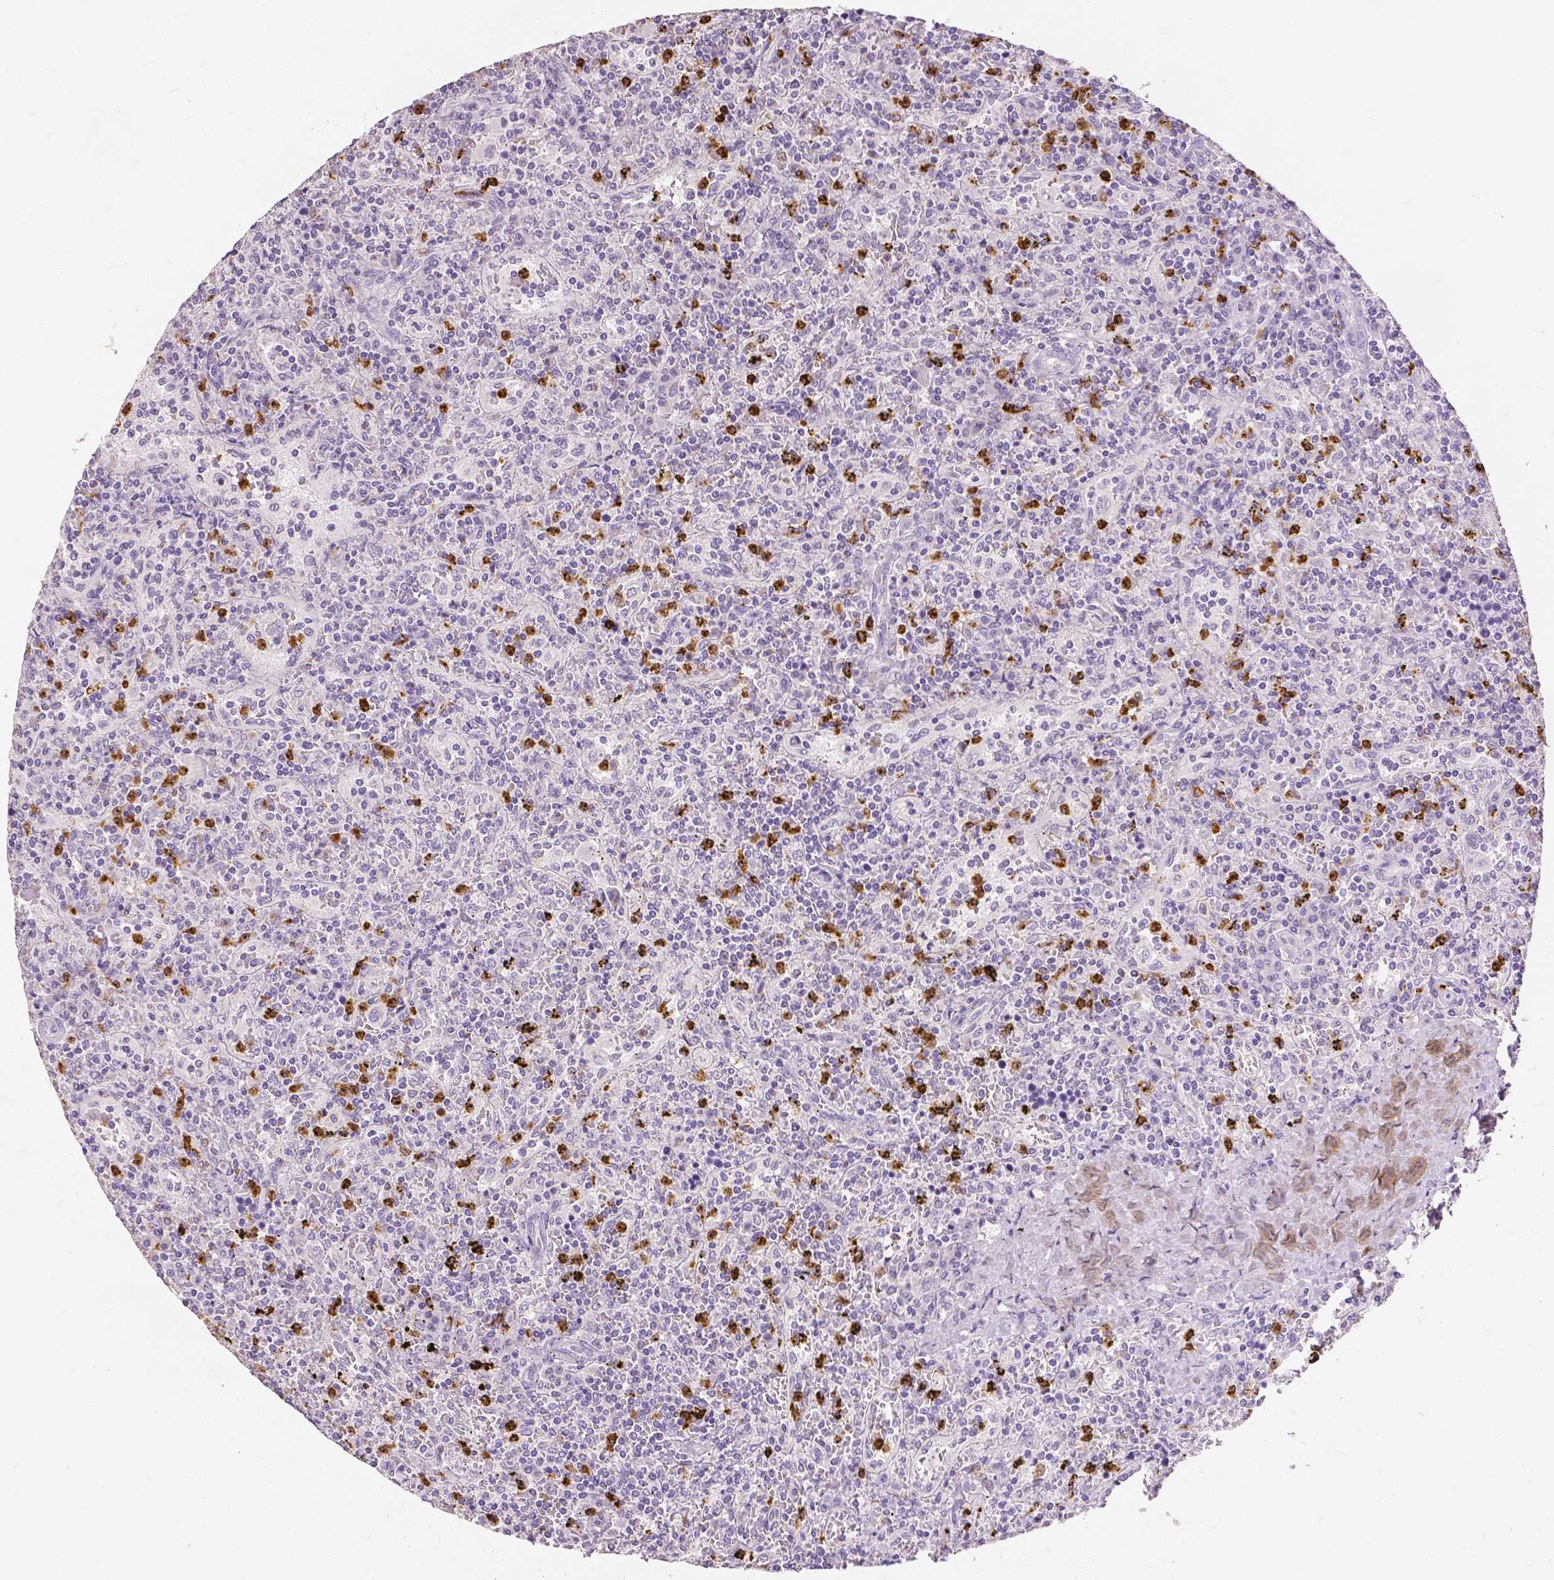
{"staining": {"intensity": "negative", "quantity": "none", "location": "none"}, "tissue": "lymphoma", "cell_type": "Tumor cells", "image_type": "cancer", "snomed": [{"axis": "morphology", "description": "Malignant lymphoma, non-Hodgkin's type, Low grade"}, {"axis": "topography", "description": "Spleen"}], "caption": "Immunohistochemistry micrograph of neoplastic tissue: malignant lymphoma, non-Hodgkin's type (low-grade) stained with DAB (3,3'-diaminobenzidine) shows no significant protein staining in tumor cells.", "gene": "CXCR2", "patient": {"sex": "male", "age": 62}}